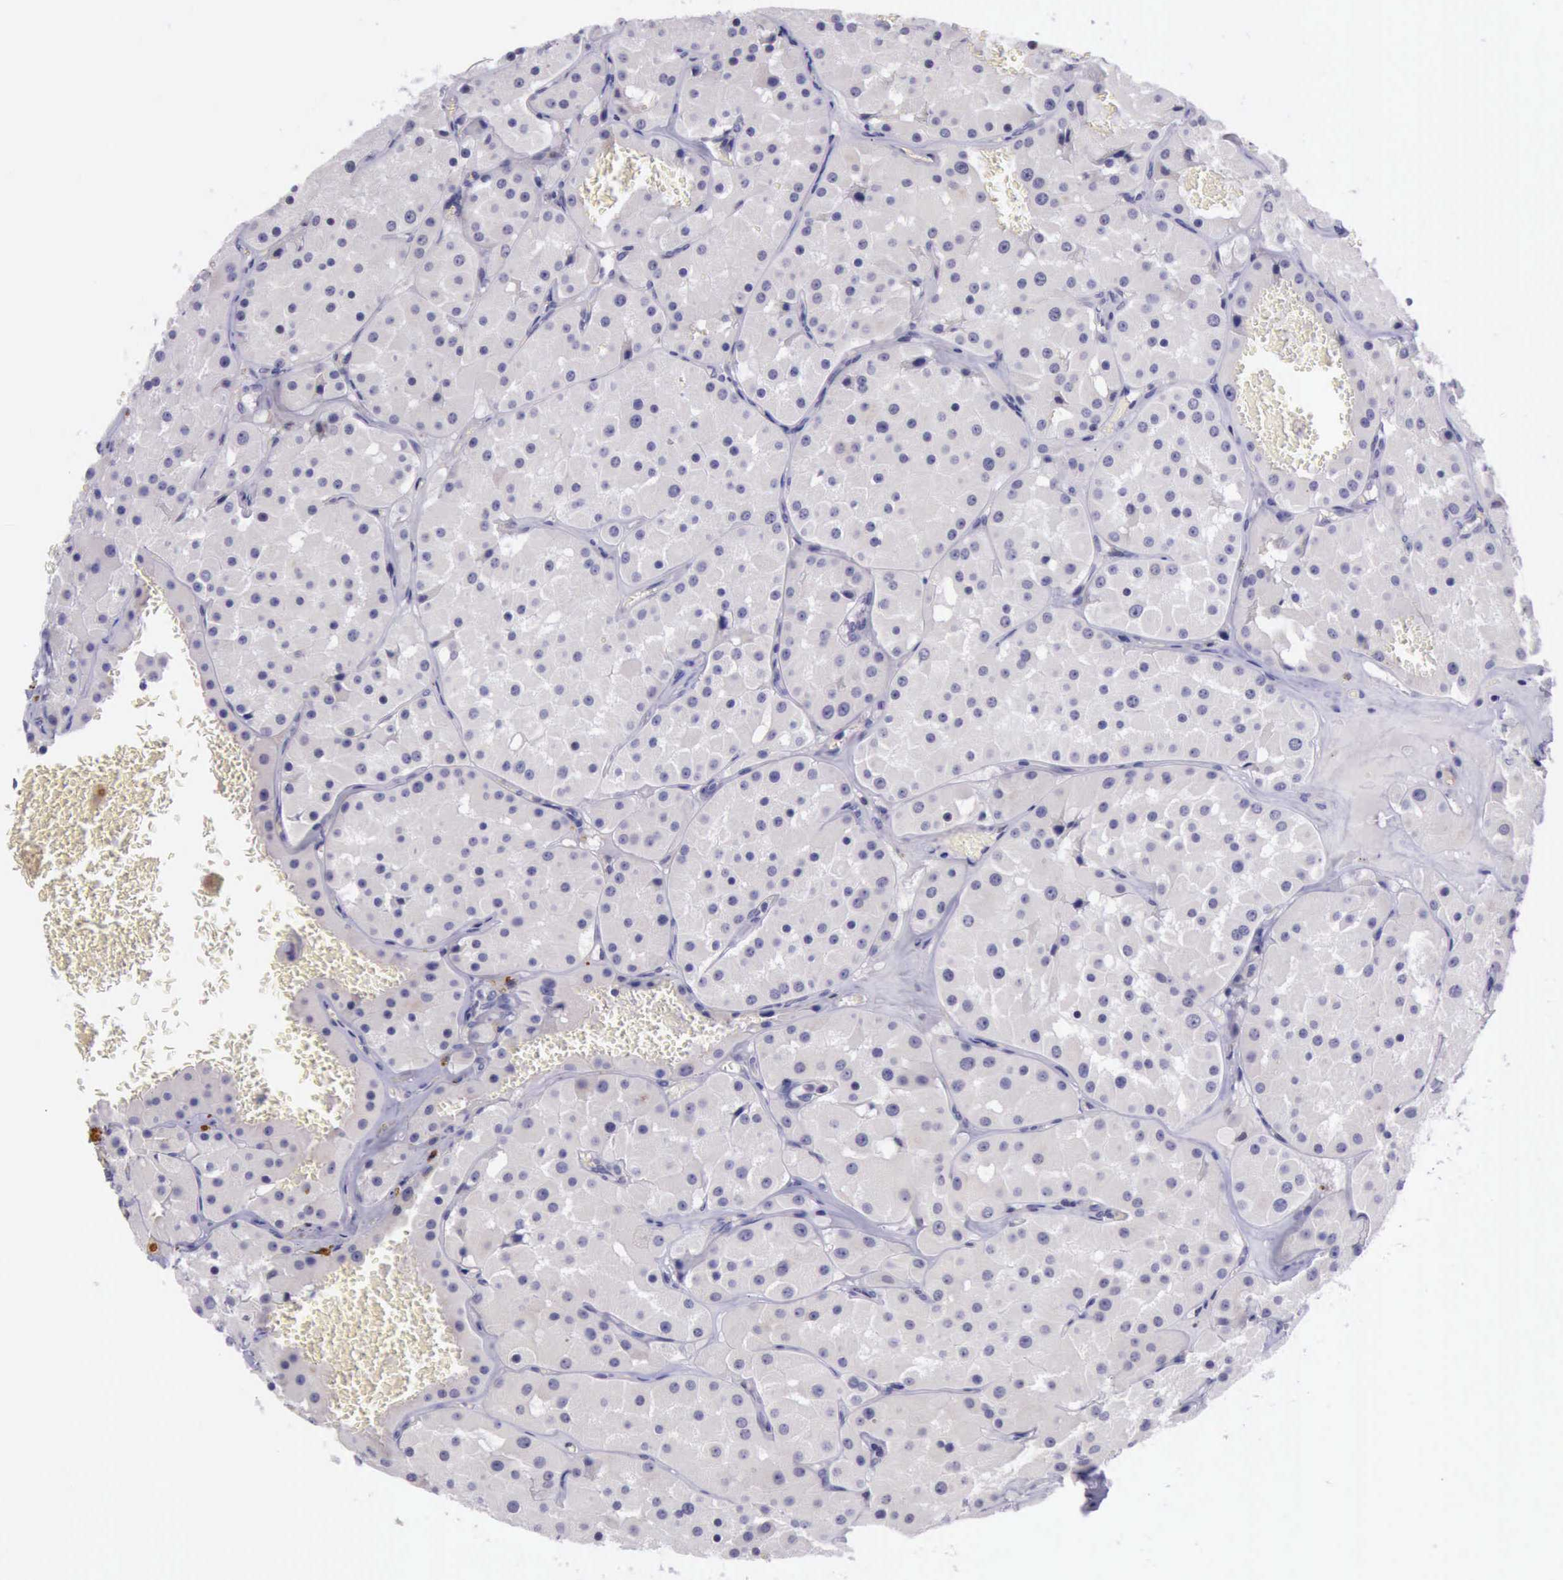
{"staining": {"intensity": "strong", "quantity": "<25%", "location": "nuclear"}, "tissue": "renal cancer", "cell_type": "Tumor cells", "image_type": "cancer", "snomed": [{"axis": "morphology", "description": "Adenocarcinoma, uncertain malignant potential"}, {"axis": "topography", "description": "Kidney"}], "caption": "High-magnification brightfield microscopy of renal adenocarcinoma,  uncertain malignant potential stained with DAB (brown) and counterstained with hematoxylin (blue). tumor cells exhibit strong nuclear positivity is present in about<25% of cells. The protein of interest is shown in brown color, while the nuclei are stained blue.", "gene": "PARP1", "patient": {"sex": "male", "age": 63}}